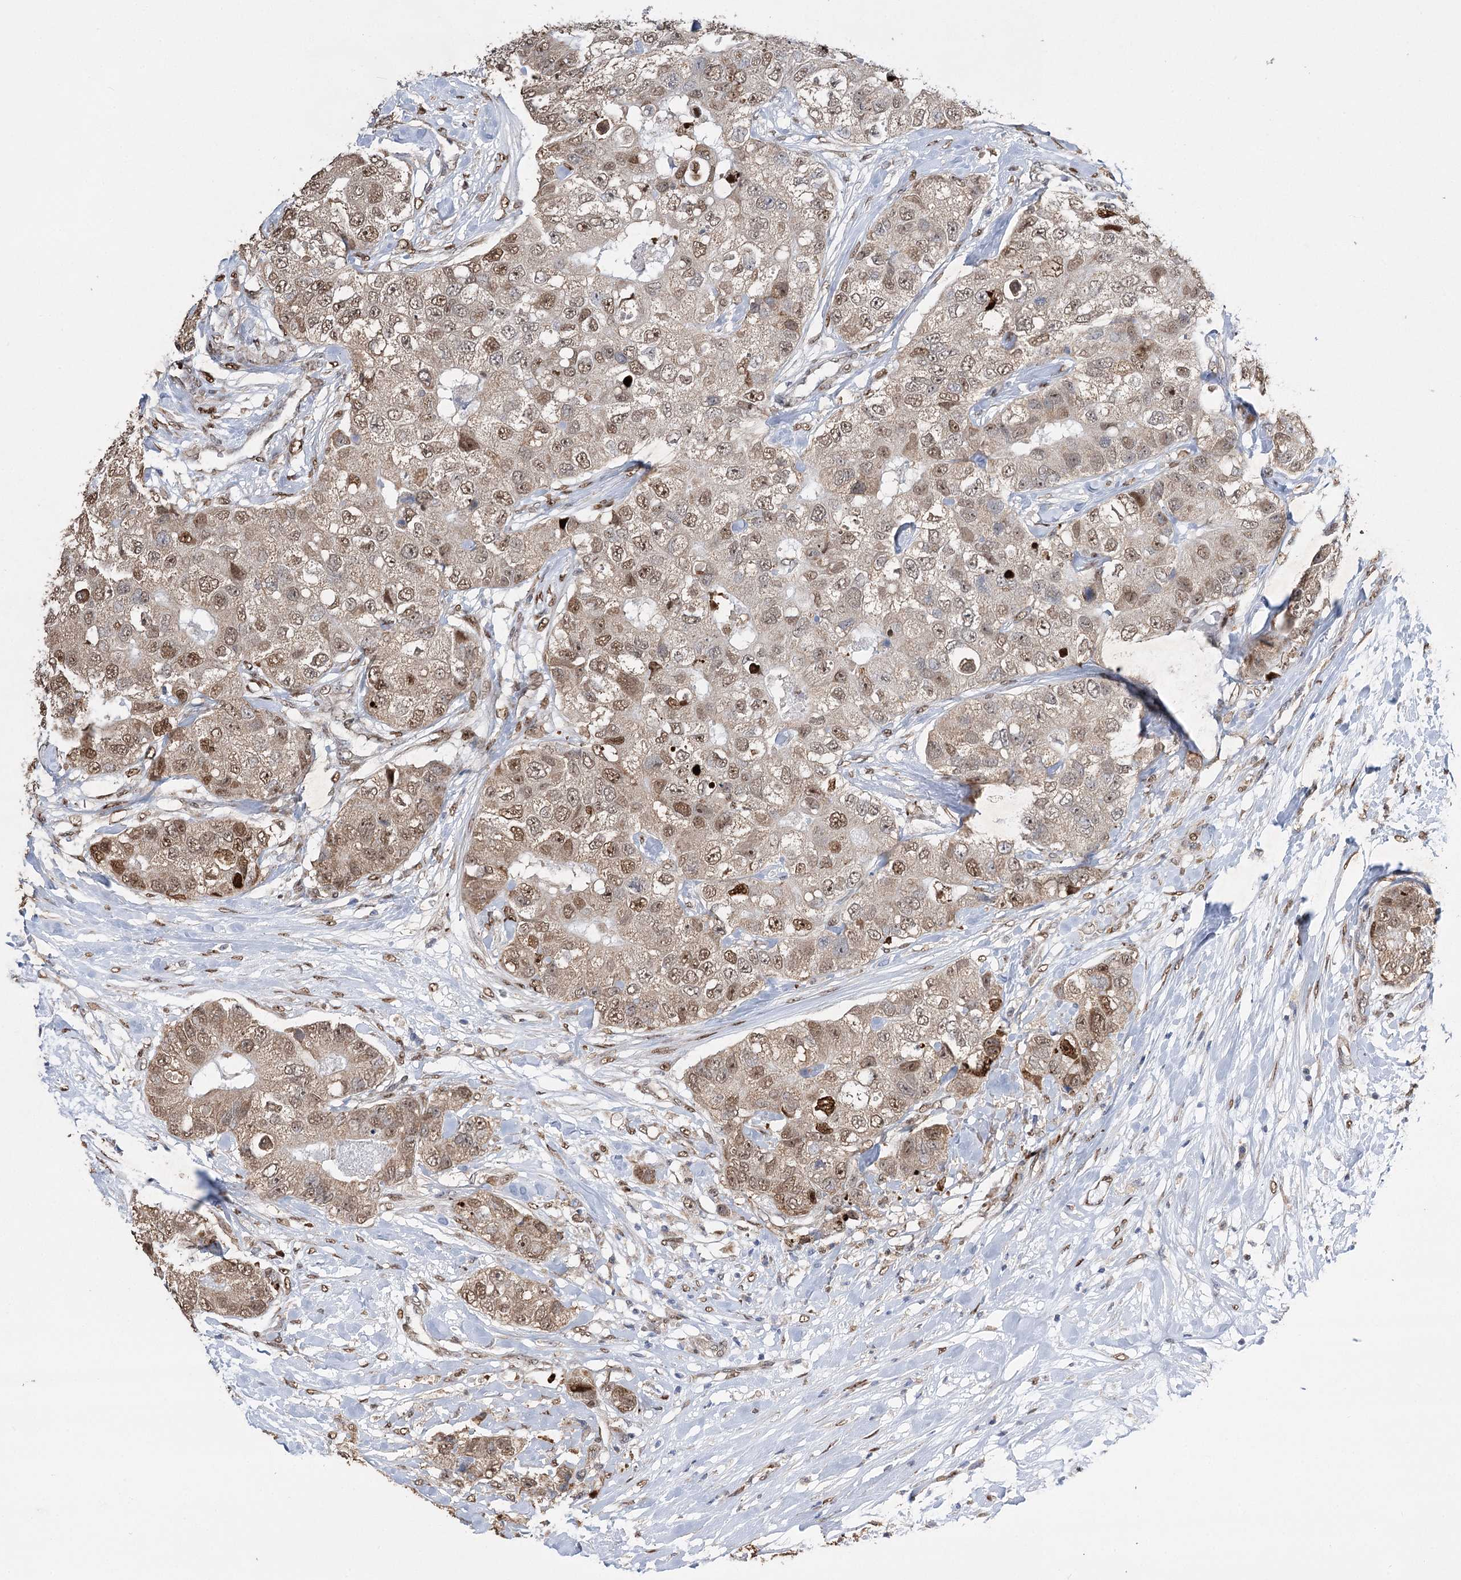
{"staining": {"intensity": "moderate", "quantity": ">75%", "location": "cytoplasmic/membranous,nuclear"}, "tissue": "breast cancer", "cell_type": "Tumor cells", "image_type": "cancer", "snomed": [{"axis": "morphology", "description": "Duct carcinoma"}, {"axis": "topography", "description": "Breast"}], "caption": "Breast cancer was stained to show a protein in brown. There is medium levels of moderate cytoplasmic/membranous and nuclear expression in about >75% of tumor cells.", "gene": "NFU1", "patient": {"sex": "female", "age": 62}}